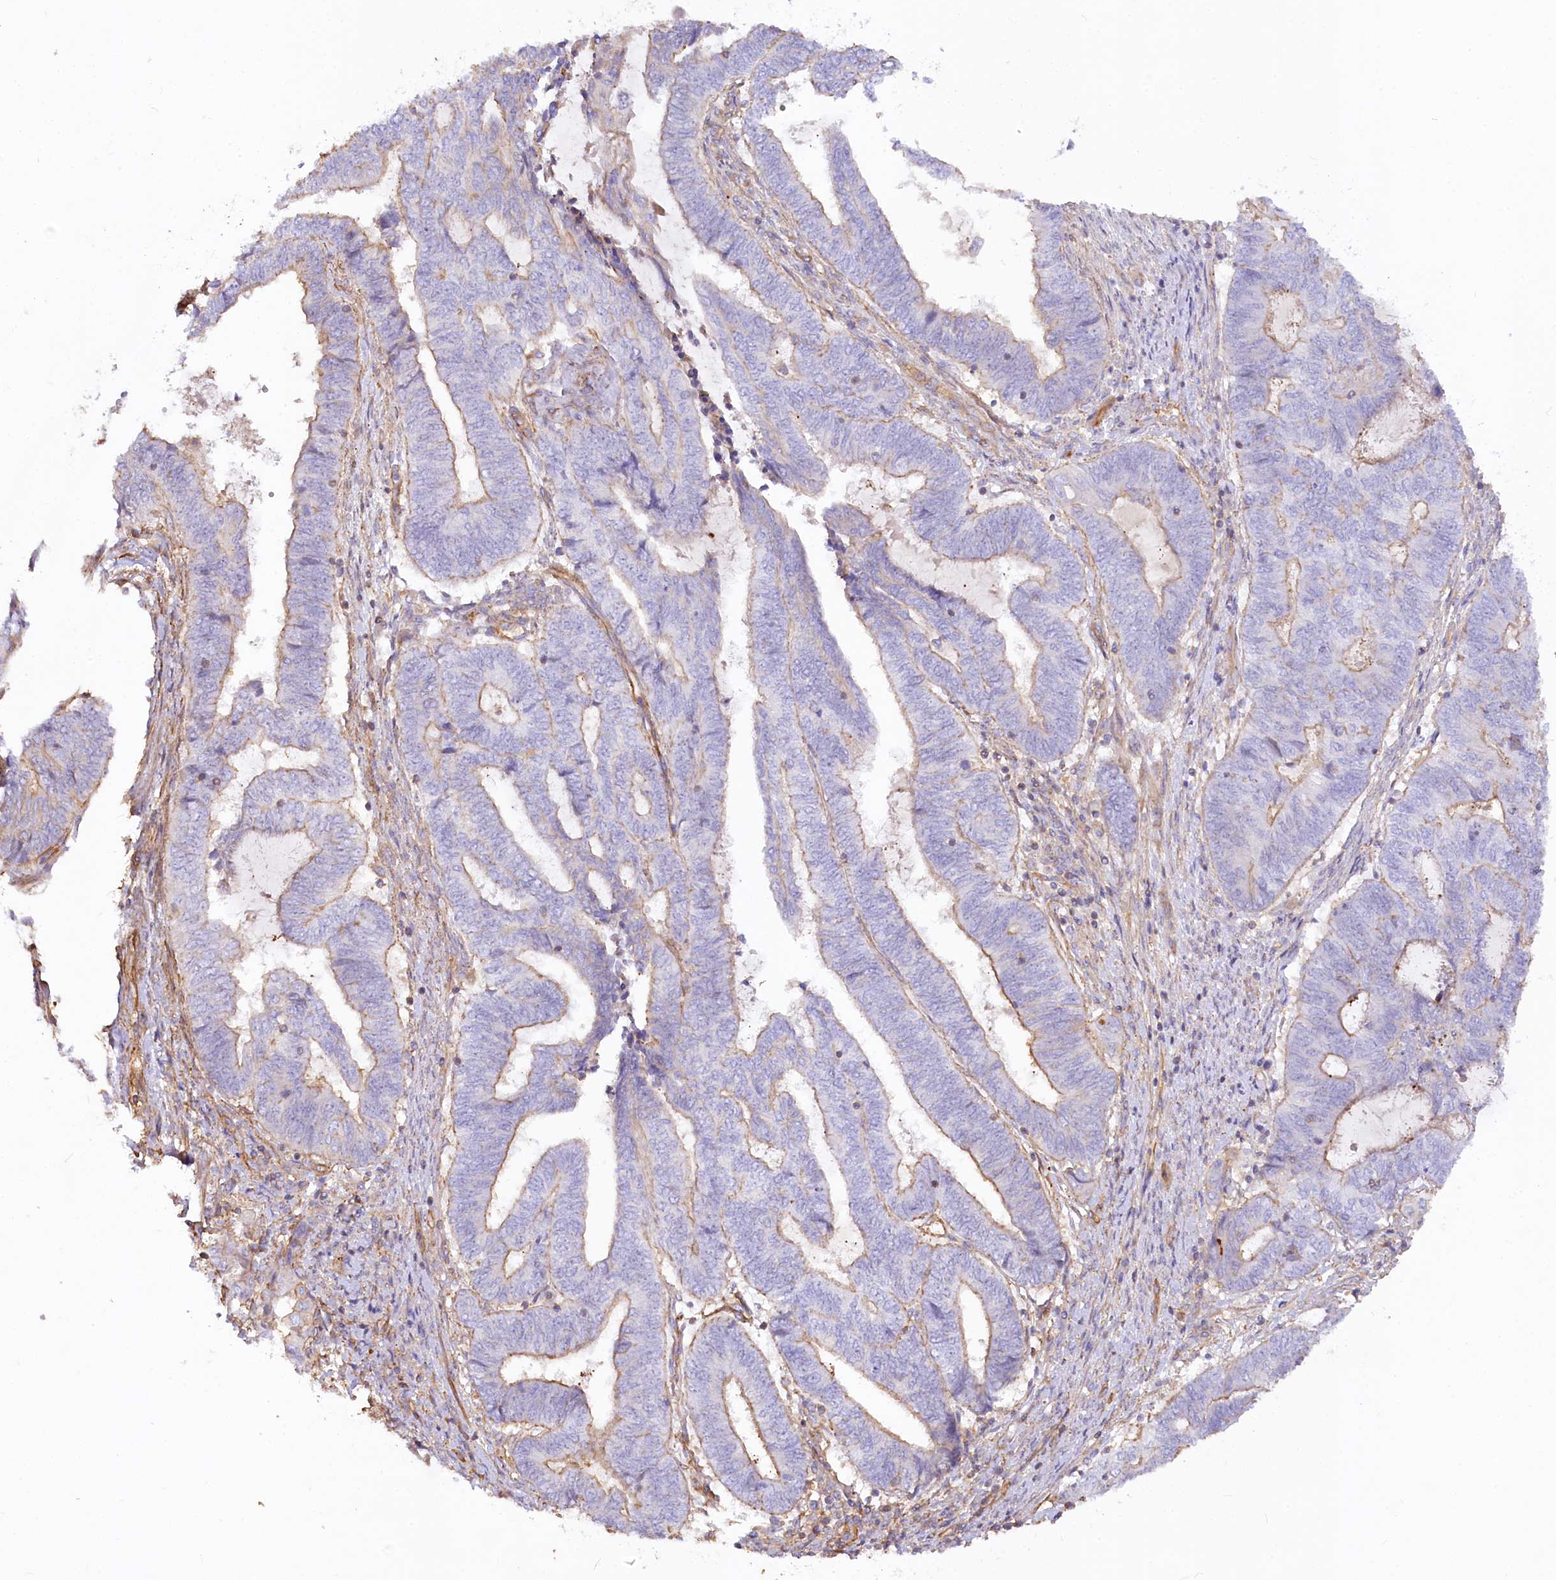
{"staining": {"intensity": "weak", "quantity": "25%-75%", "location": "cytoplasmic/membranous"}, "tissue": "endometrial cancer", "cell_type": "Tumor cells", "image_type": "cancer", "snomed": [{"axis": "morphology", "description": "Adenocarcinoma, NOS"}, {"axis": "topography", "description": "Uterus"}, {"axis": "topography", "description": "Endometrium"}], "caption": "An image of human endometrial cancer (adenocarcinoma) stained for a protein reveals weak cytoplasmic/membranous brown staining in tumor cells.", "gene": "WDR36", "patient": {"sex": "female", "age": 70}}